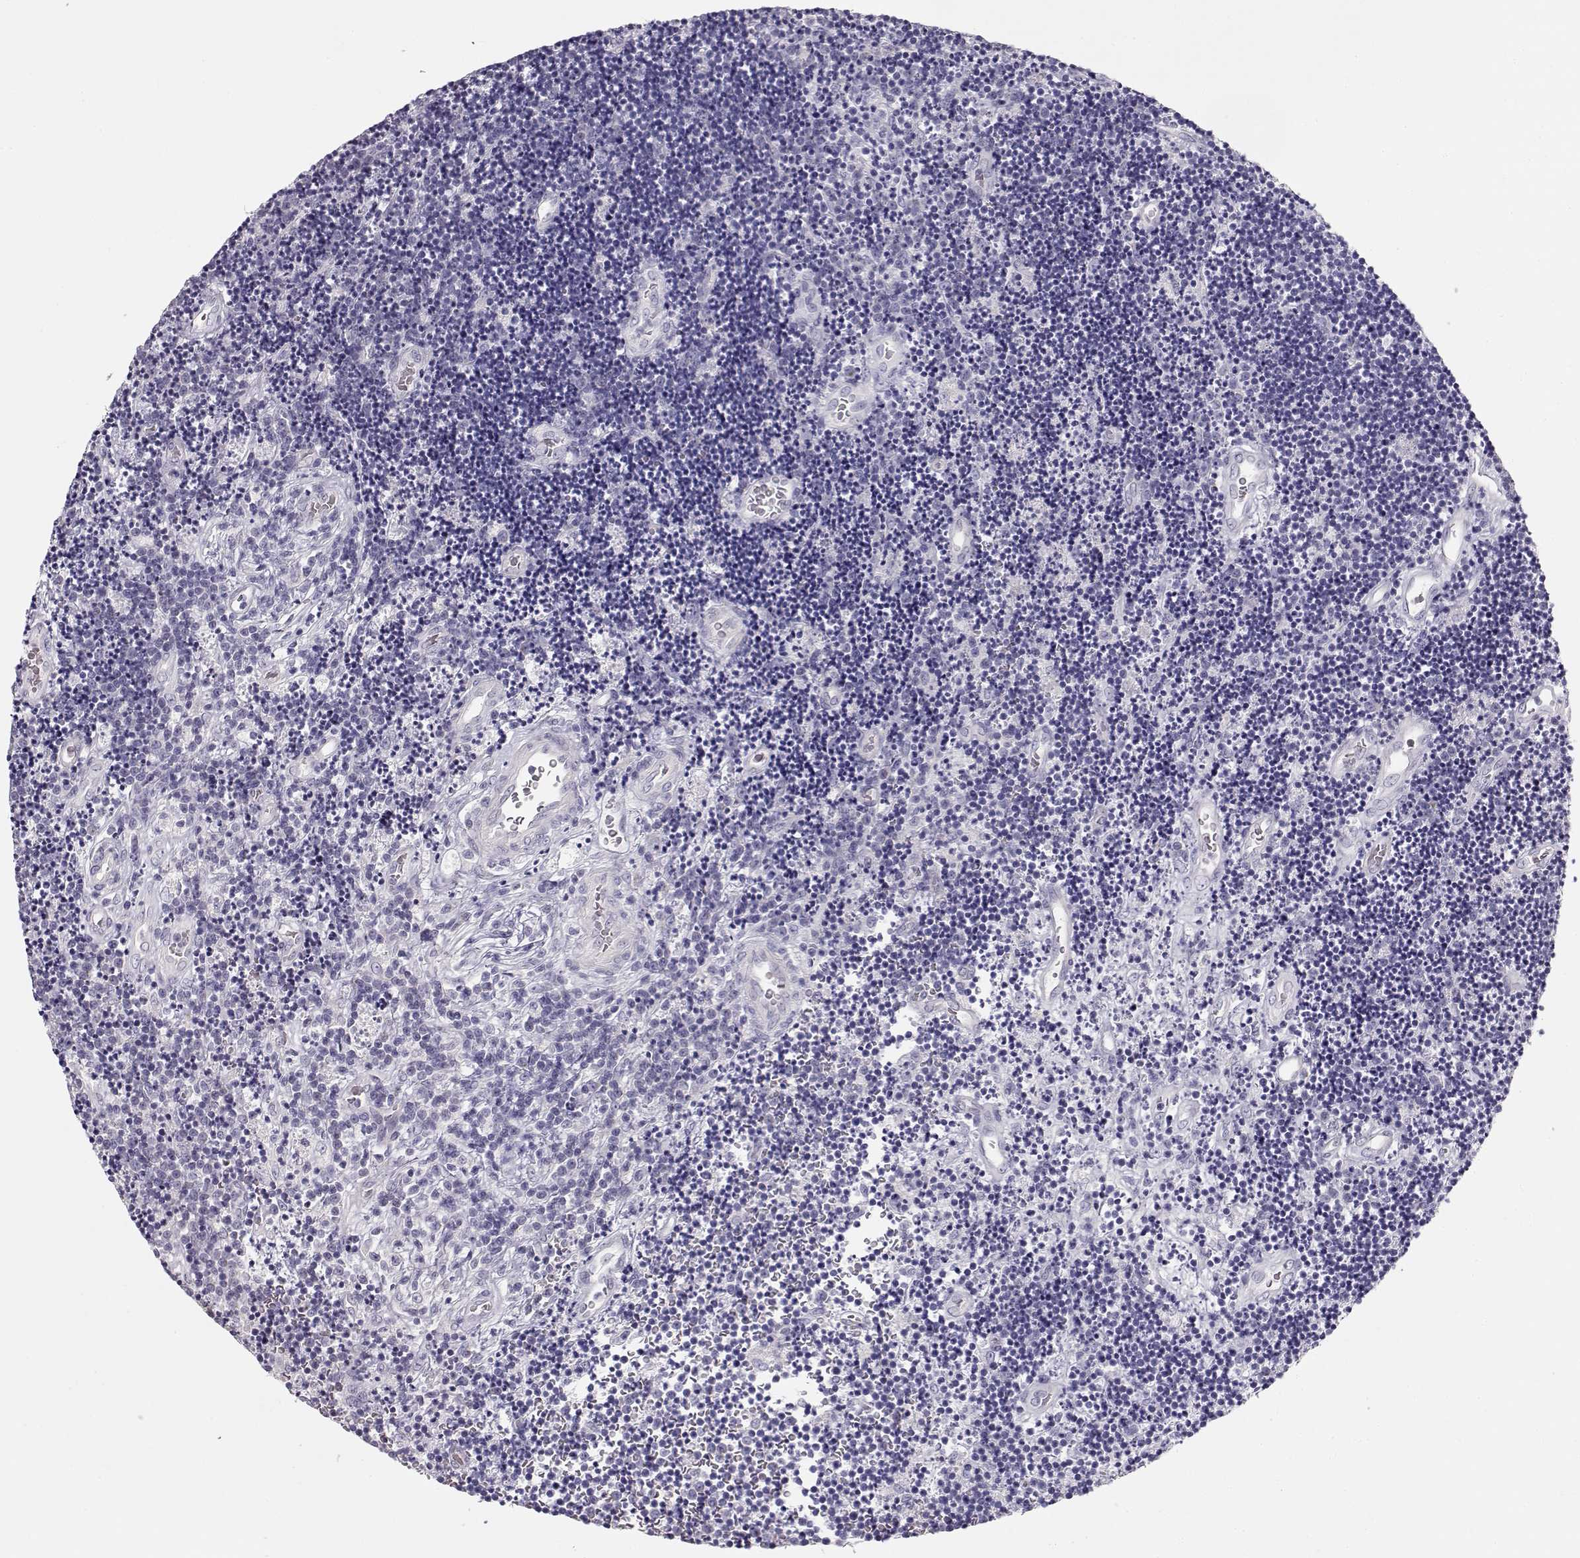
{"staining": {"intensity": "negative", "quantity": "none", "location": "none"}, "tissue": "lymphoma", "cell_type": "Tumor cells", "image_type": "cancer", "snomed": [{"axis": "morphology", "description": "Malignant lymphoma, non-Hodgkin's type, Low grade"}, {"axis": "topography", "description": "Brain"}], "caption": "The immunohistochemistry (IHC) micrograph has no significant expression in tumor cells of low-grade malignant lymphoma, non-Hodgkin's type tissue.", "gene": "GLIPR1L2", "patient": {"sex": "female", "age": 66}}